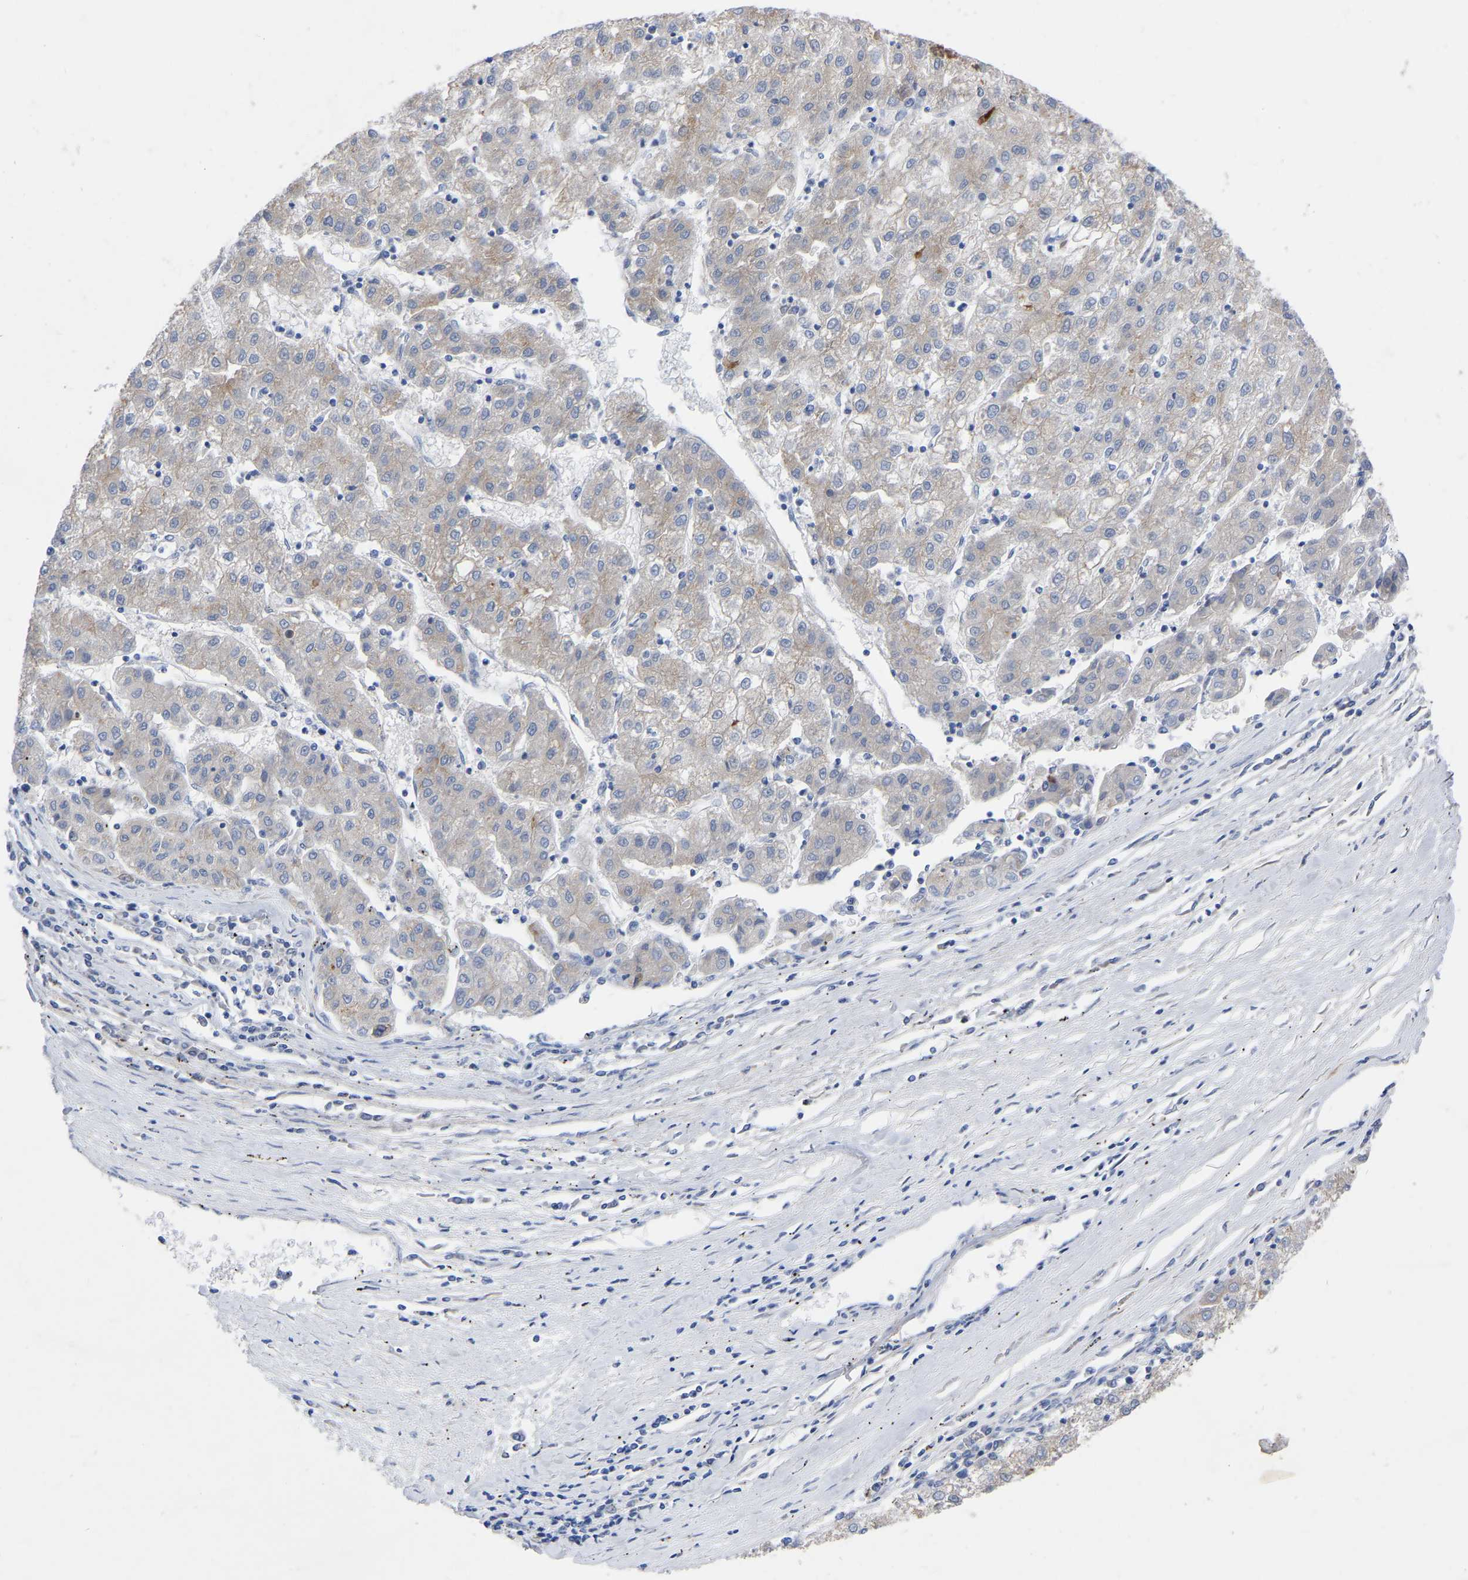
{"staining": {"intensity": "weak", "quantity": ">75%", "location": "cytoplasmic/membranous"}, "tissue": "liver cancer", "cell_type": "Tumor cells", "image_type": "cancer", "snomed": [{"axis": "morphology", "description": "Carcinoma, Hepatocellular, NOS"}, {"axis": "topography", "description": "Liver"}], "caption": "Protein staining of hepatocellular carcinoma (liver) tissue reveals weak cytoplasmic/membranous positivity in about >75% of tumor cells.", "gene": "STRIP2", "patient": {"sex": "male", "age": 72}}